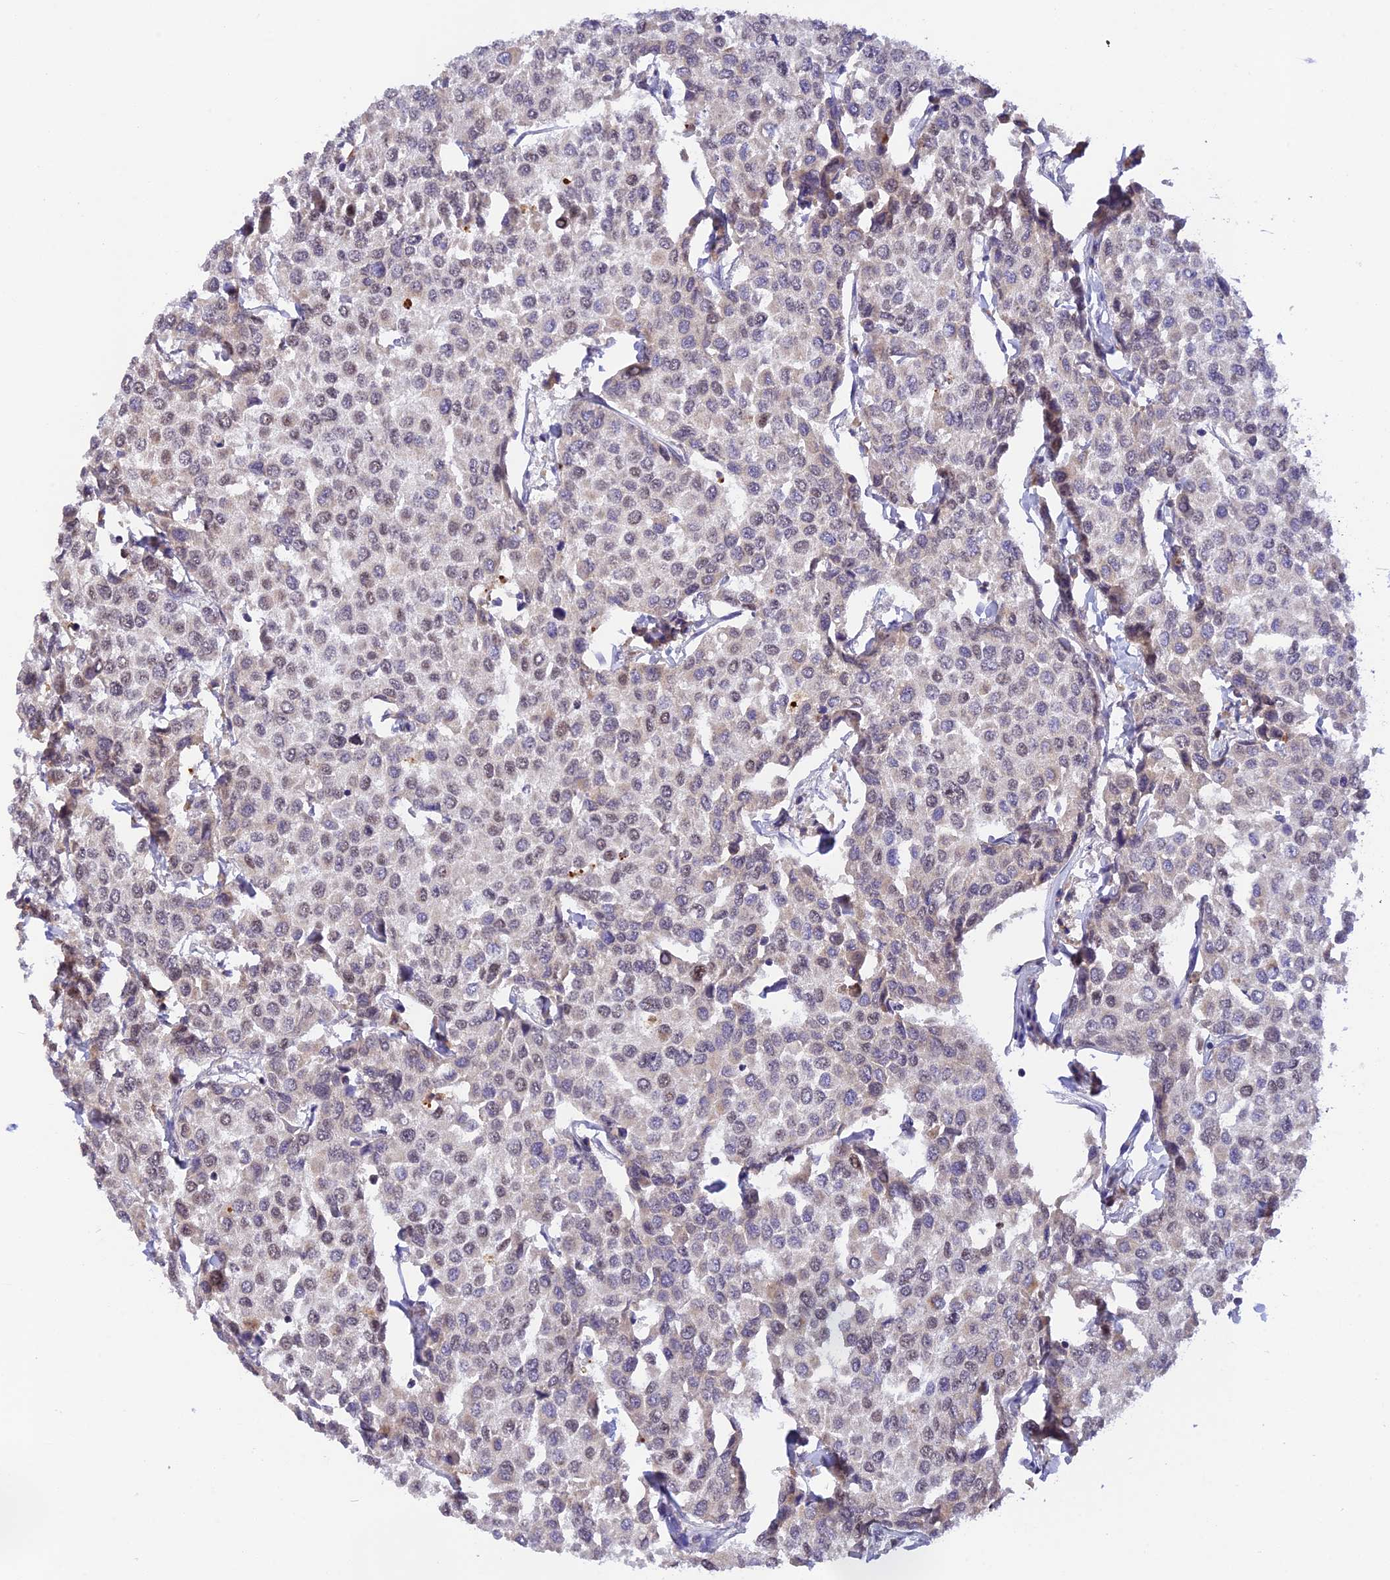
{"staining": {"intensity": "negative", "quantity": "none", "location": "none"}, "tissue": "breast cancer", "cell_type": "Tumor cells", "image_type": "cancer", "snomed": [{"axis": "morphology", "description": "Duct carcinoma"}, {"axis": "topography", "description": "Breast"}], "caption": "Tumor cells are negative for protein expression in human breast infiltrating ductal carcinoma. The staining is performed using DAB brown chromogen with nuclei counter-stained in using hematoxylin.", "gene": "PEX16", "patient": {"sex": "female", "age": 55}}